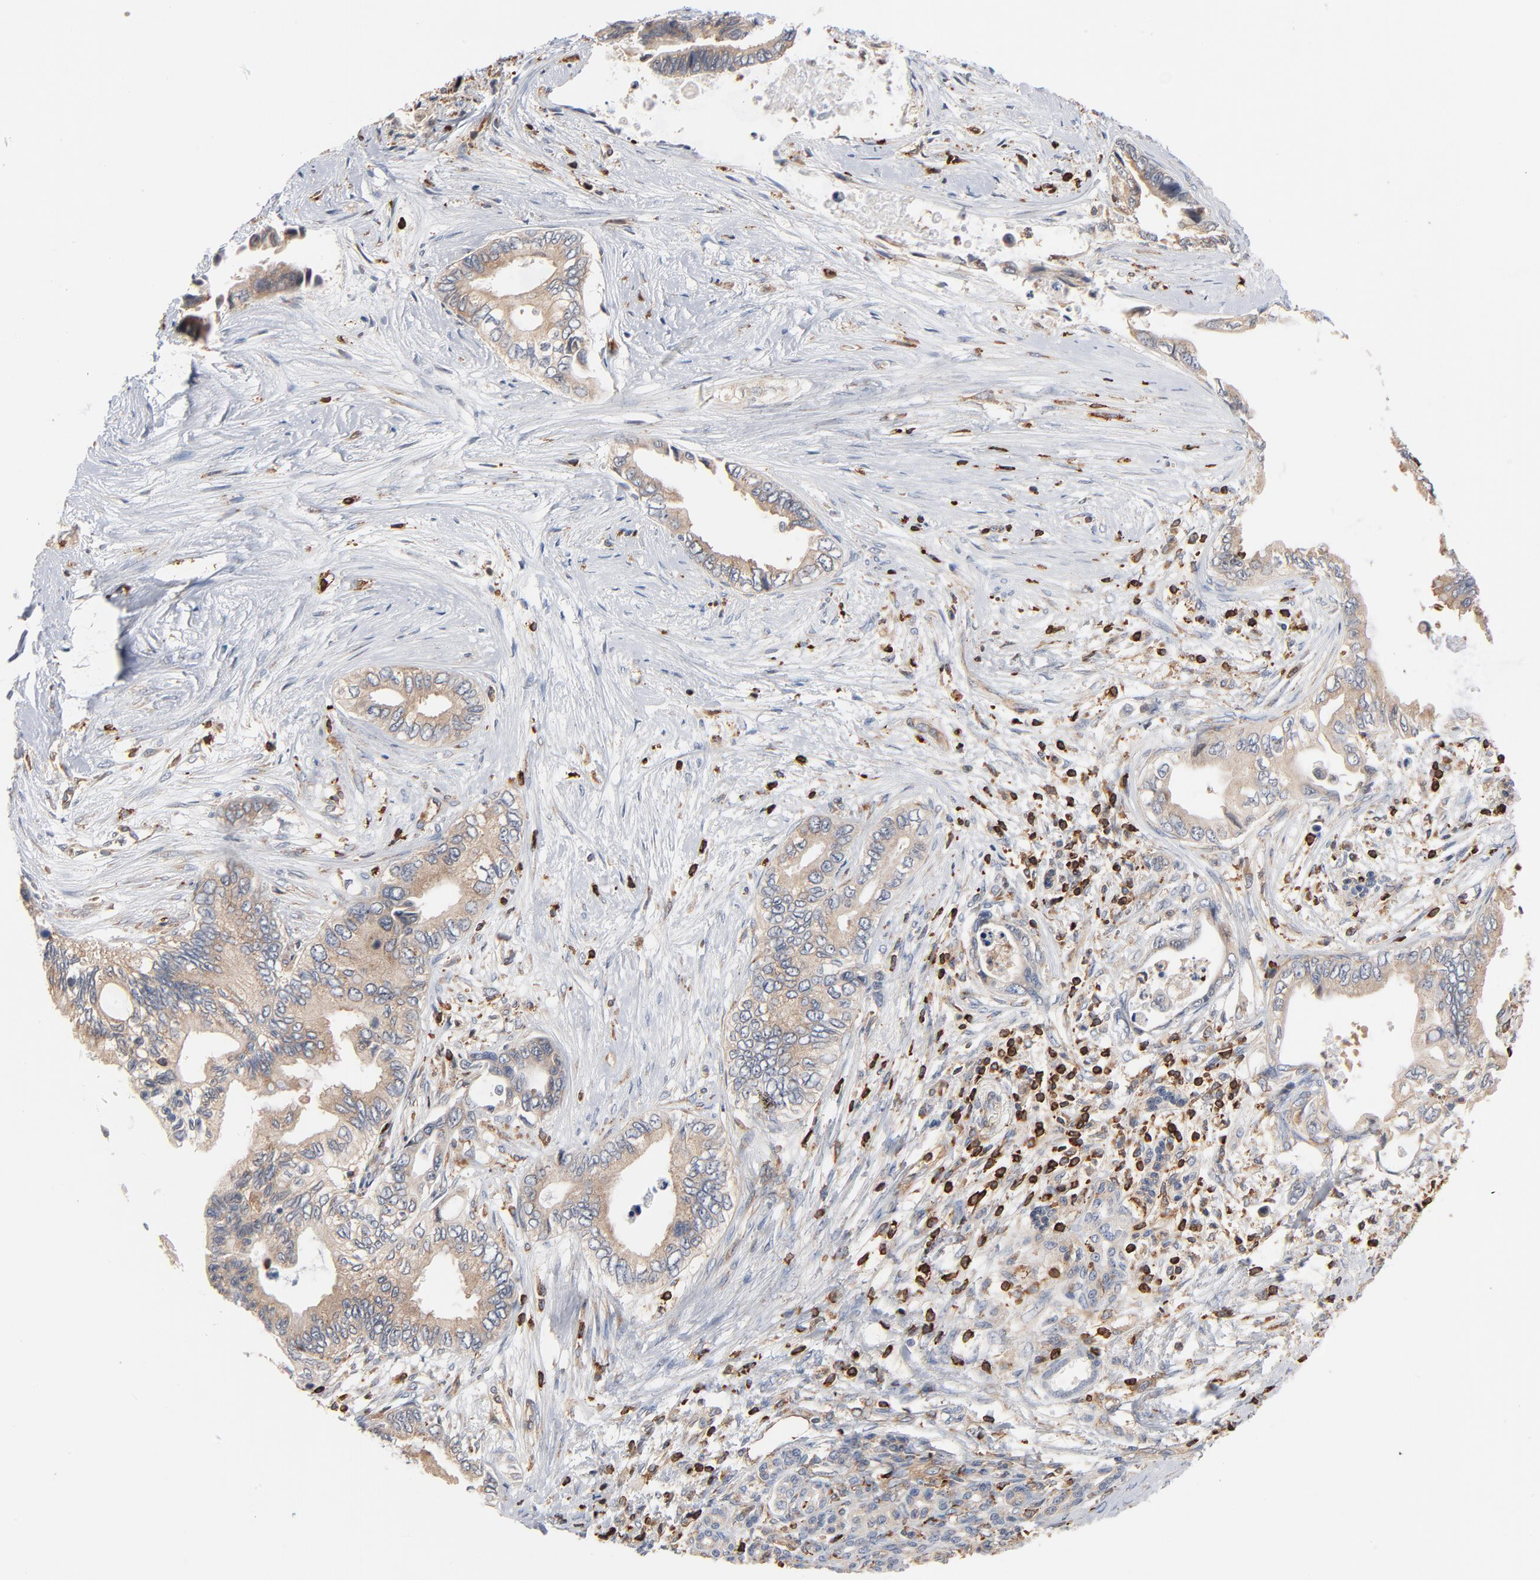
{"staining": {"intensity": "weak", "quantity": ">75%", "location": "cytoplasmic/membranous"}, "tissue": "pancreatic cancer", "cell_type": "Tumor cells", "image_type": "cancer", "snomed": [{"axis": "morphology", "description": "Adenocarcinoma, NOS"}, {"axis": "topography", "description": "Pancreas"}], "caption": "Weak cytoplasmic/membranous expression for a protein is identified in approximately >75% of tumor cells of adenocarcinoma (pancreatic) using IHC.", "gene": "SH3KBP1", "patient": {"sex": "female", "age": 66}}